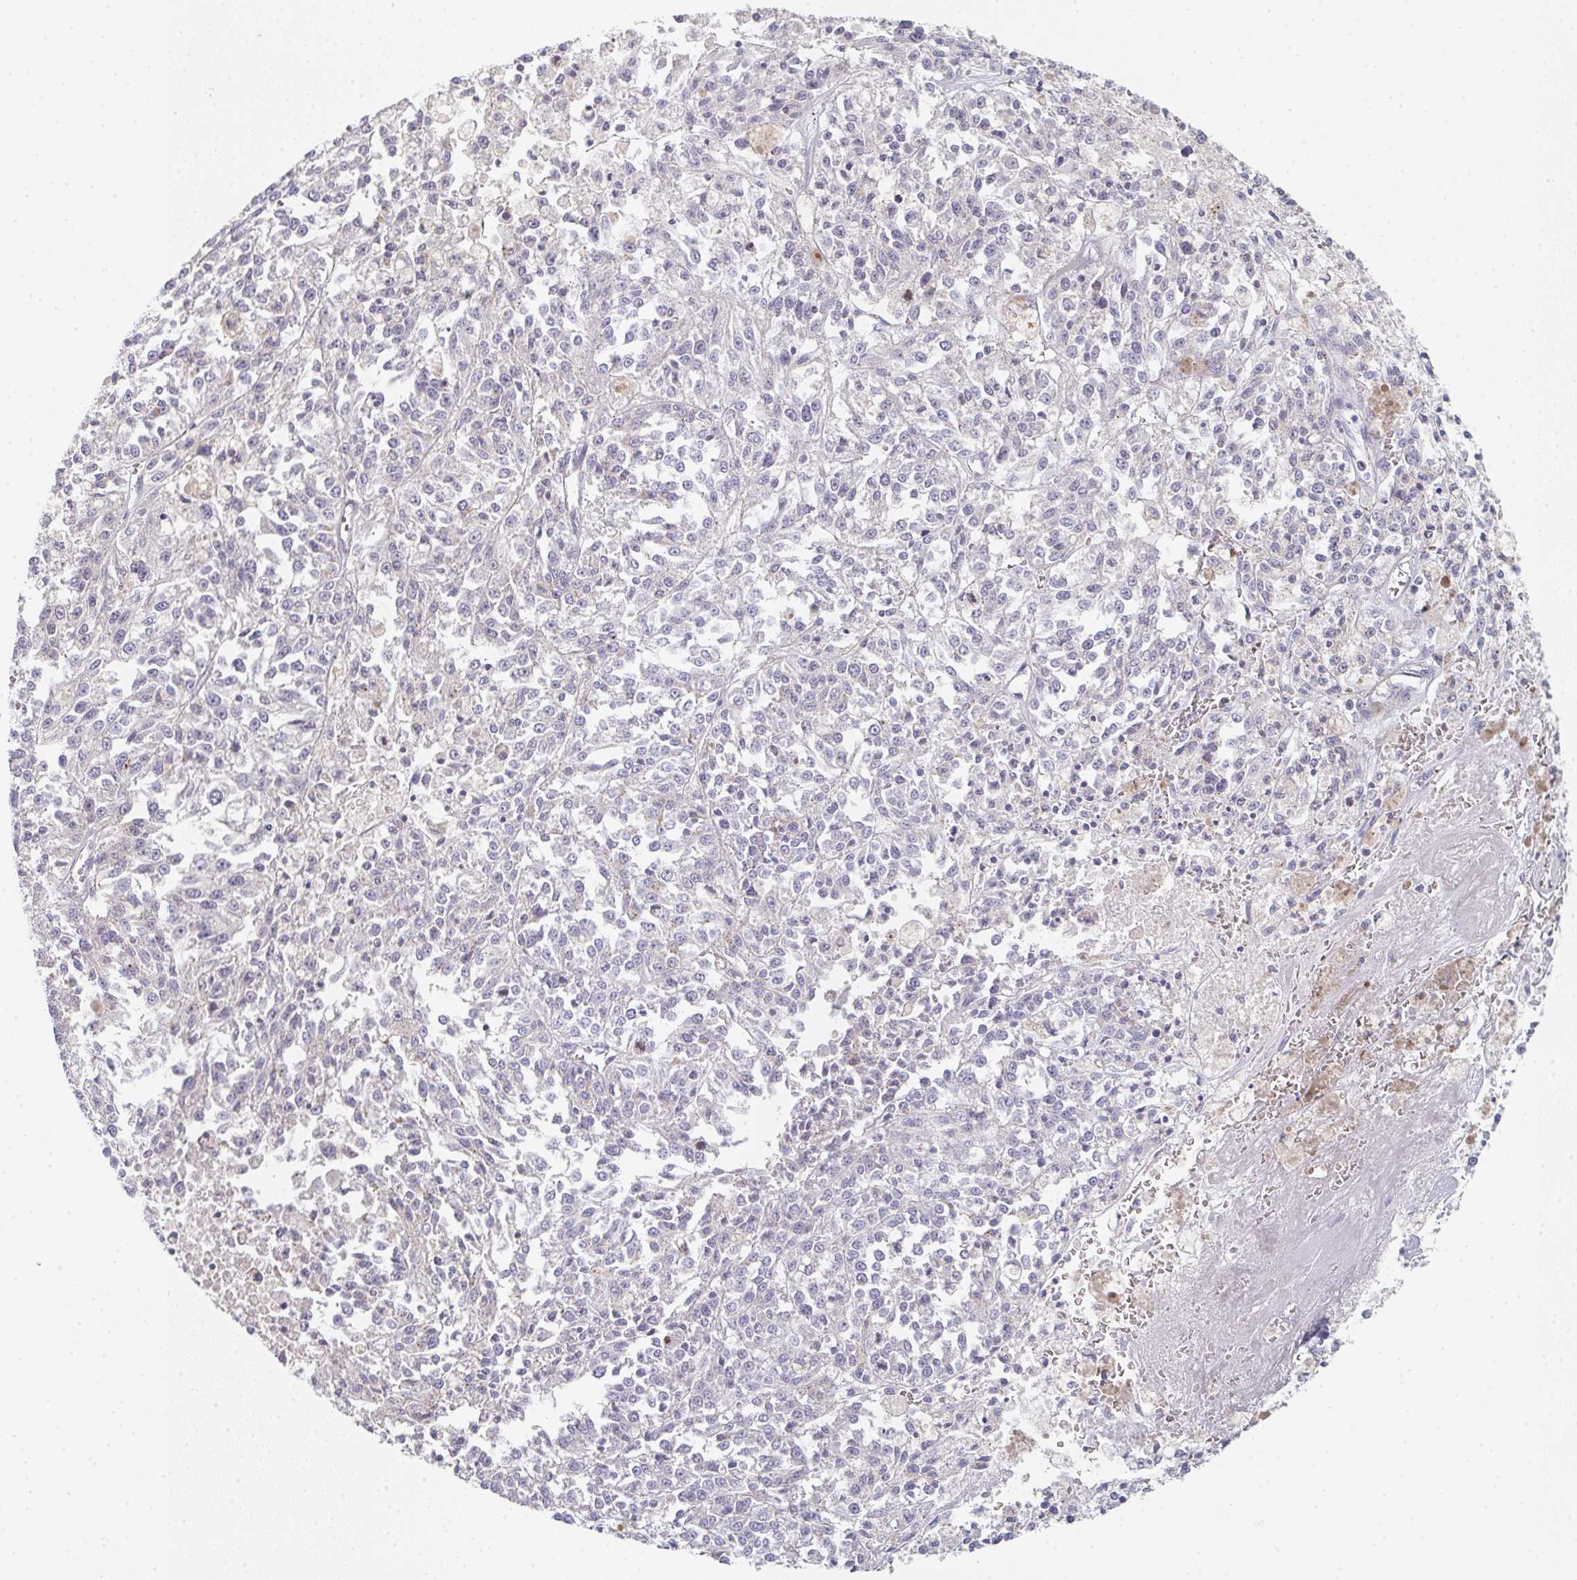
{"staining": {"intensity": "negative", "quantity": "none", "location": "none"}, "tissue": "melanoma", "cell_type": "Tumor cells", "image_type": "cancer", "snomed": [{"axis": "morphology", "description": "Malignant melanoma, NOS"}, {"axis": "topography", "description": "Skin"}], "caption": "Immunohistochemical staining of malignant melanoma displays no significant staining in tumor cells.", "gene": "CHMP5", "patient": {"sex": "female", "age": 64}}